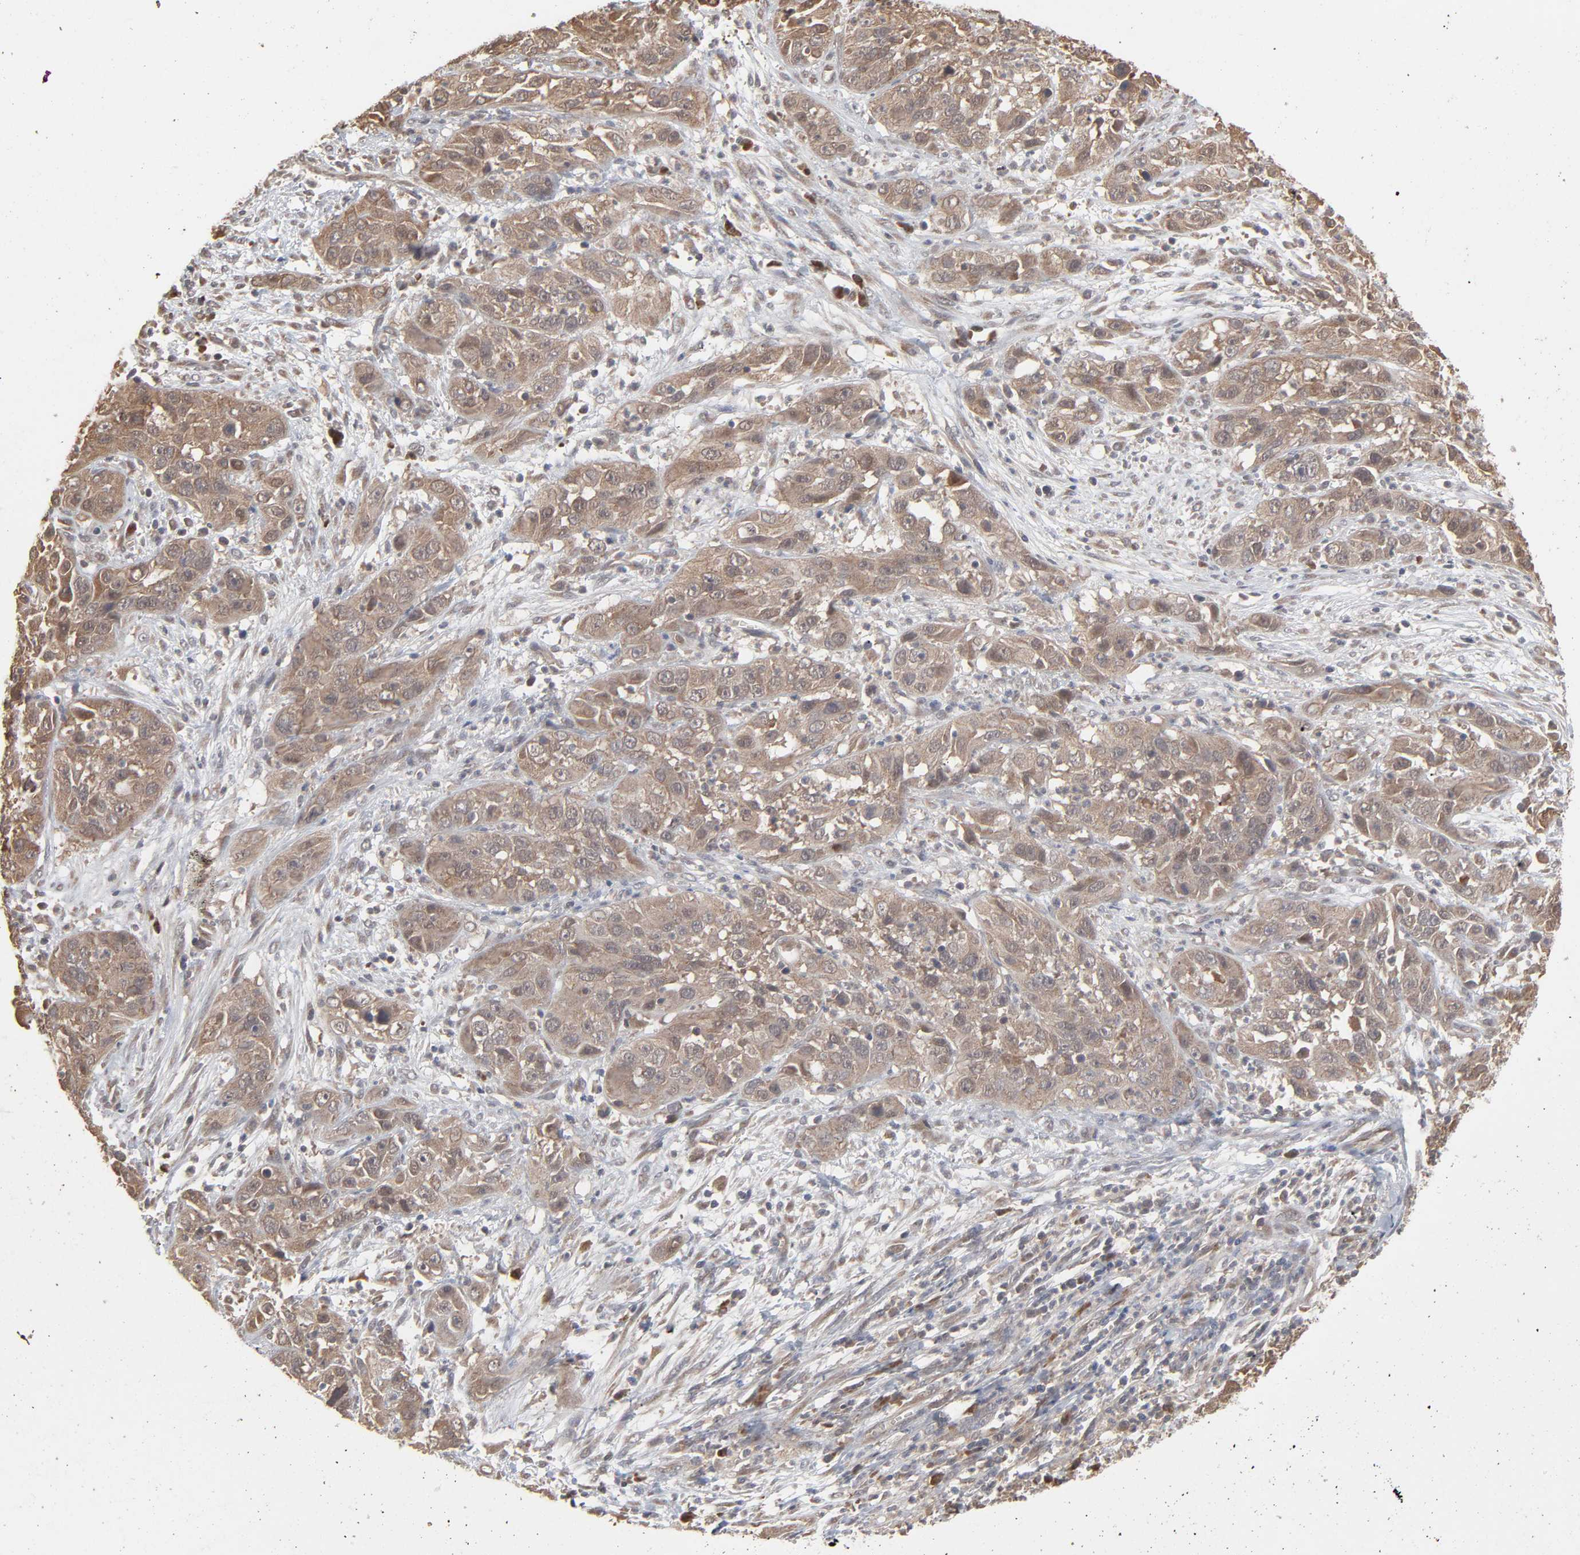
{"staining": {"intensity": "moderate", "quantity": ">75%", "location": "cytoplasmic/membranous"}, "tissue": "cervical cancer", "cell_type": "Tumor cells", "image_type": "cancer", "snomed": [{"axis": "morphology", "description": "Squamous cell carcinoma, NOS"}, {"axis": "topography", "description": "Cervix"}], "caption": "The histopathology image exhibits staining of cervical cancer (squamous cell carcinoma), revealing moderate cytoplasmic/membranous protein positivity (brown color) within tumor cells.", "gene": "SCFD1", "patient": {"sex": "female", "age": 32}}